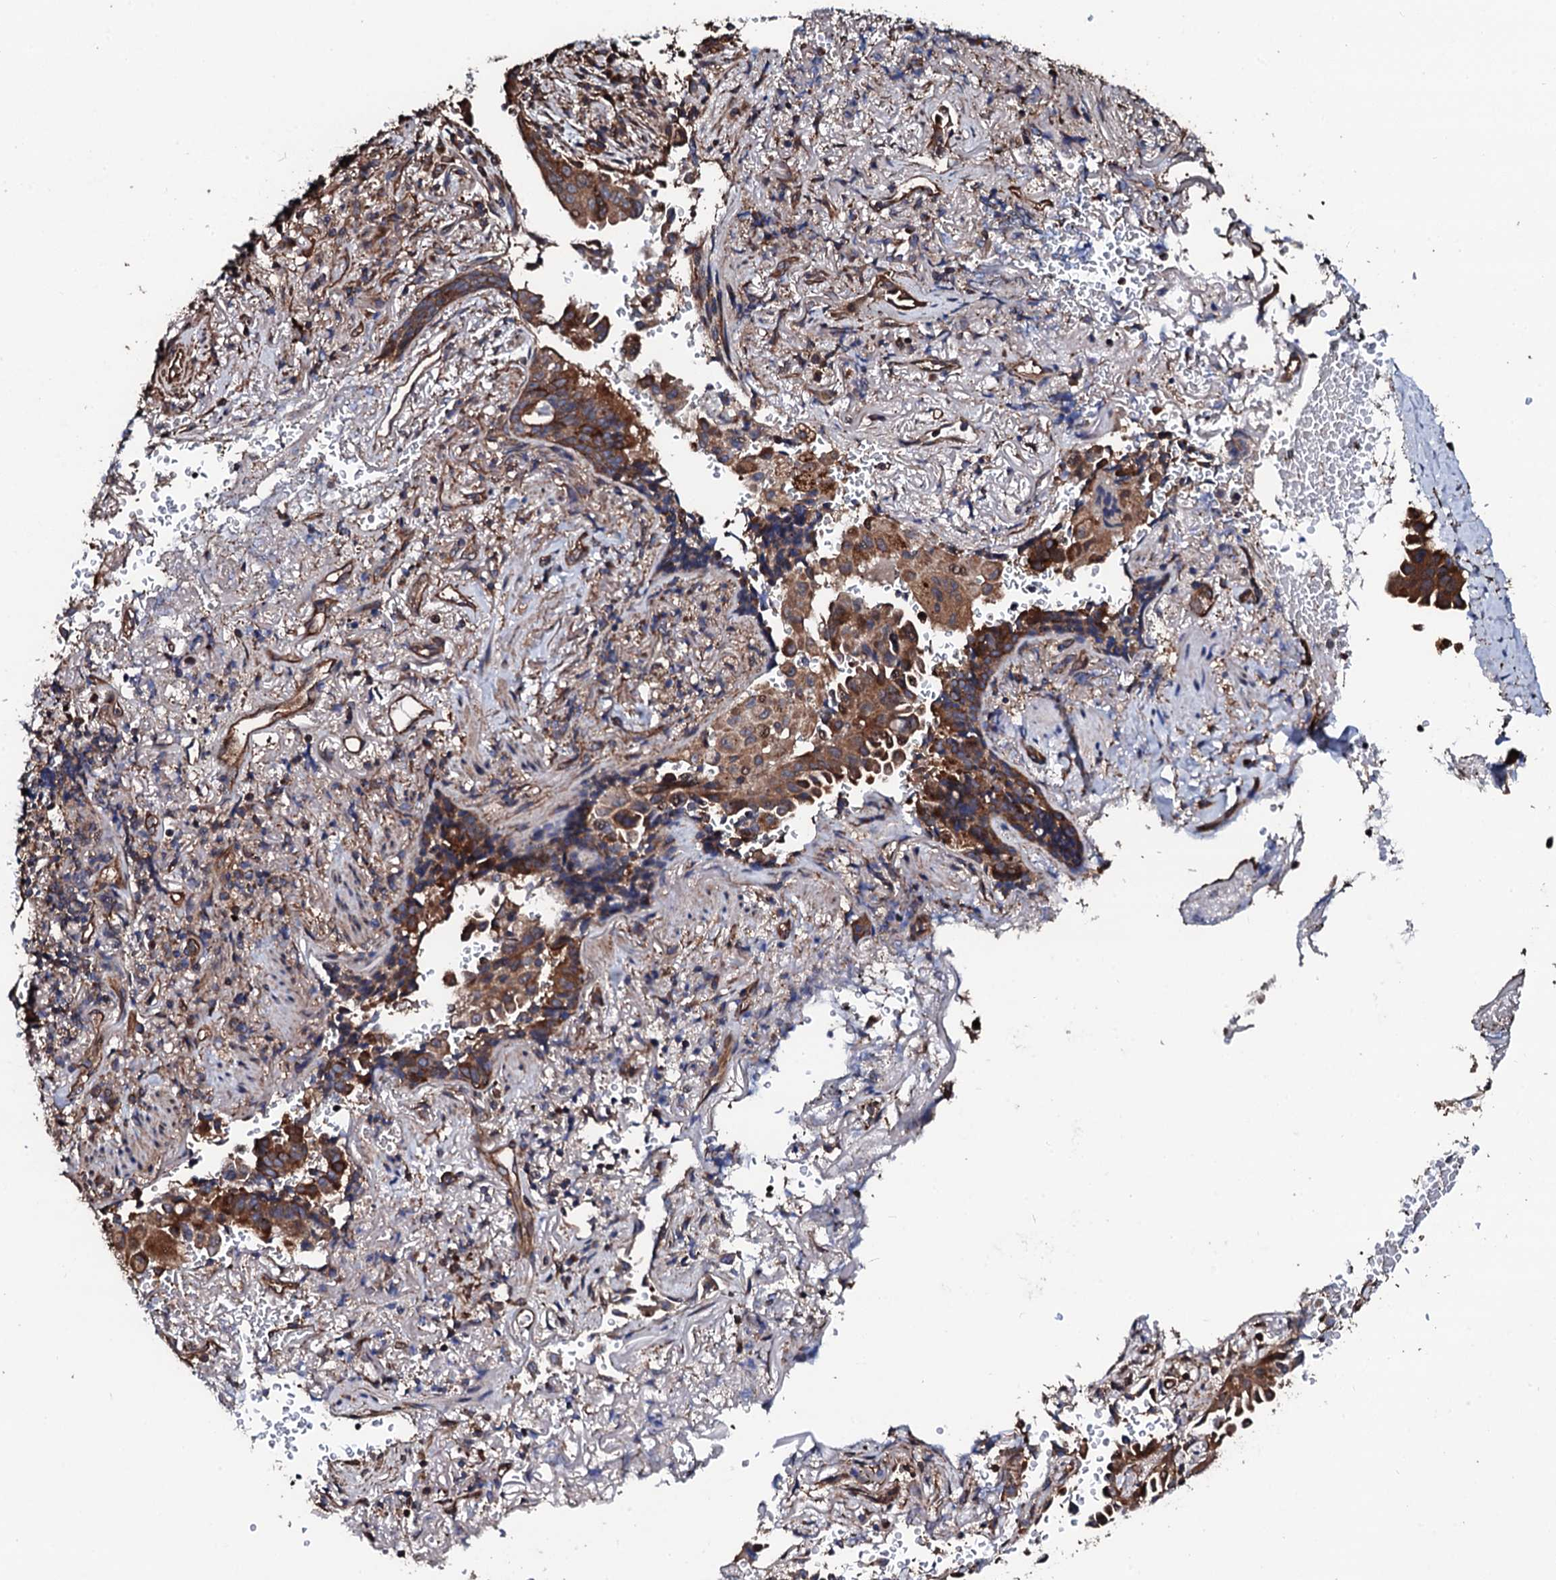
{"staining": {"intensity": "moderate", "quantity": ">75%", "location": "cytoplasmic/membranous"}, "tissue": "lung cancer", "cell_type": "Tumor cells", "image_type": "cancer", "snomed": [{"axis": "morphology", "description": "Adenocarcinoma, NOS"}, {"axis": "topography", "description": "Lung"}], "caption": "Tumor cells show medium levels of moderate cytoplasmic/membranous staining in about >75% of cells in human lung adenocarcinoma. The protein of interest is shown in brown color, while the nuclei are stained blue.", "gene": "CKAP5", "patient": {"sex": "female", "age": 69}}